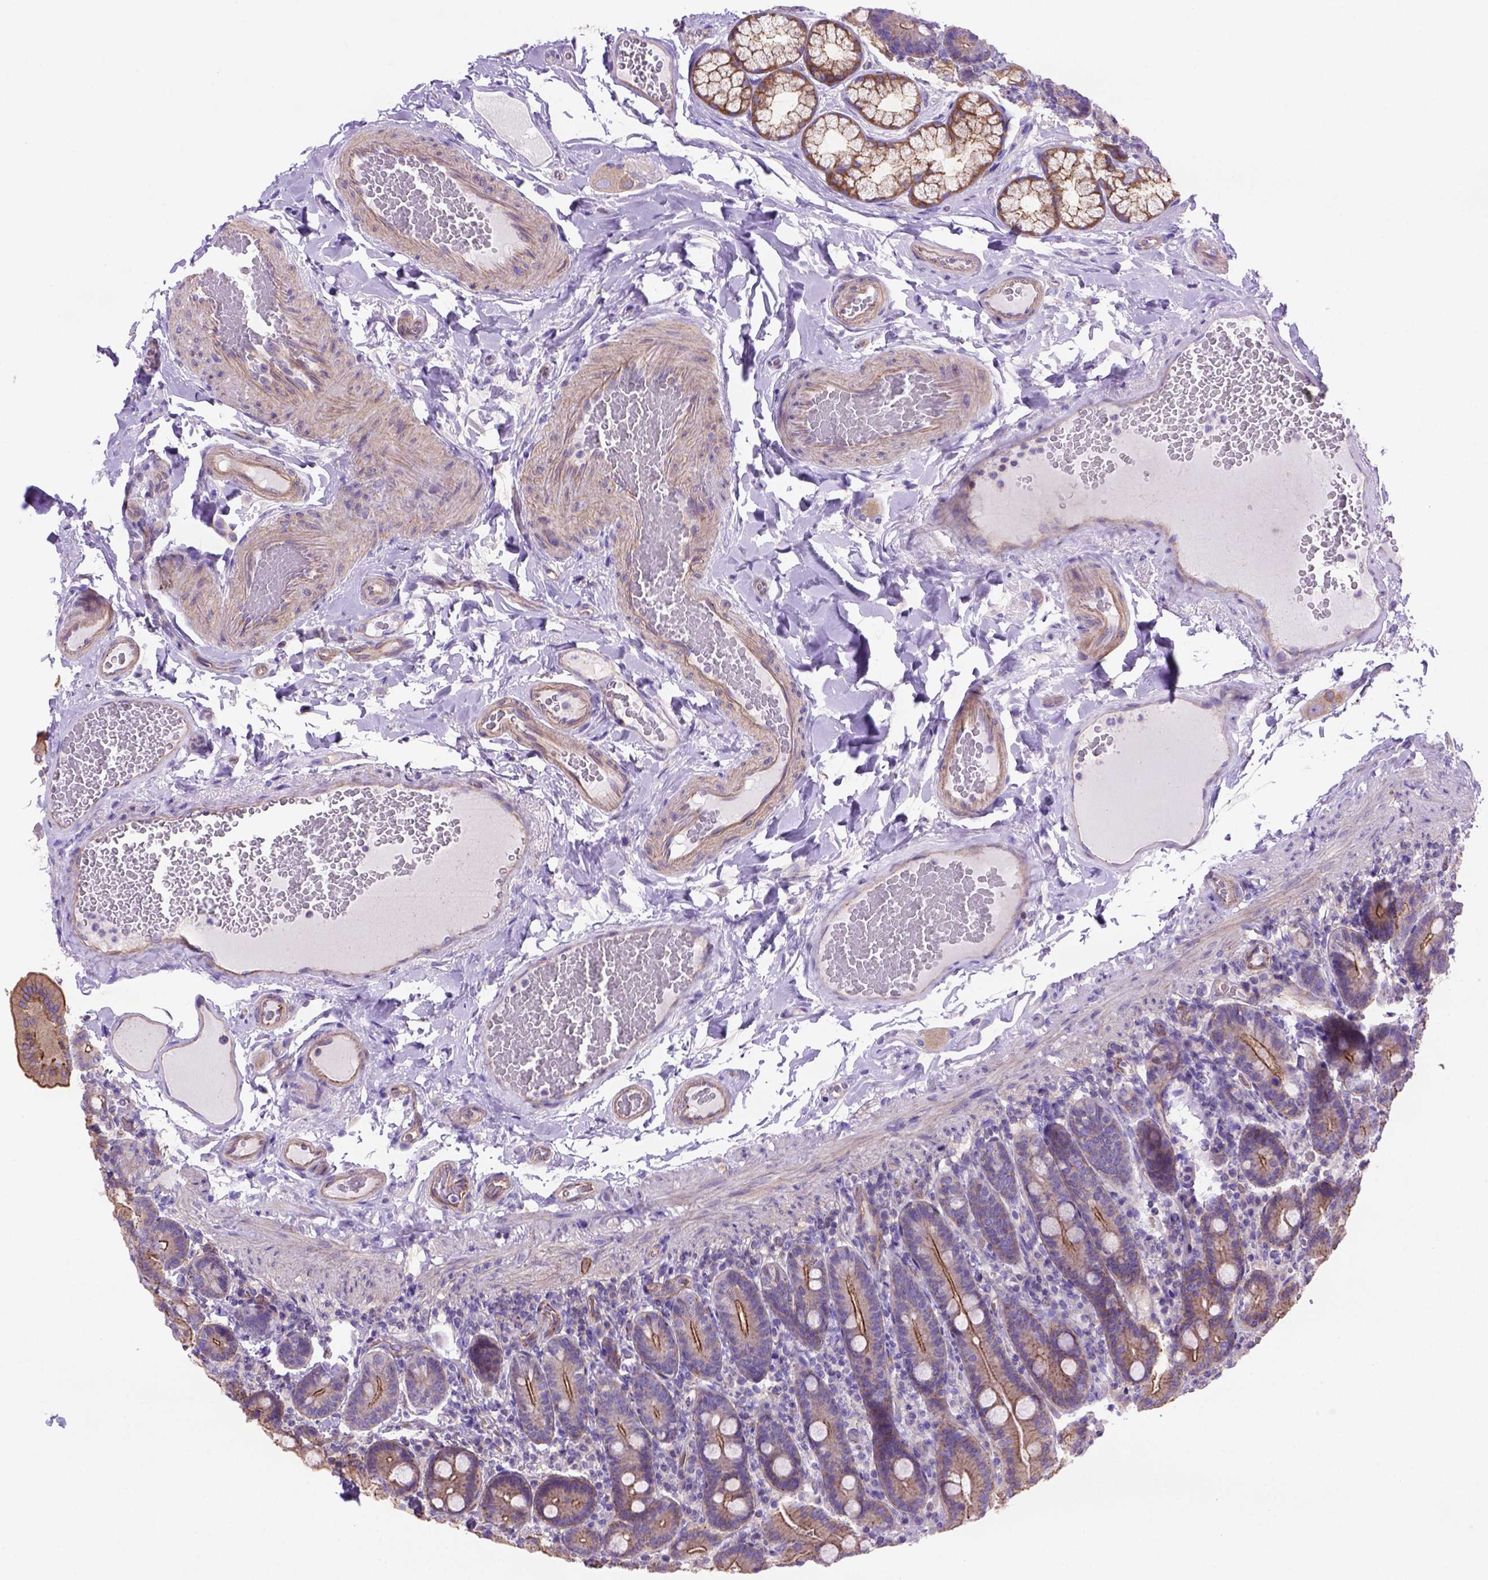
{"staining": {"intensity": "strong", "quantity": ">75%", "location": "cytoplasmic/membranous"}, "tissue": "duodenum", "cell_type": "Glandular cells", "image_type": "normal", "snomed": [{"axis": "morphology", "description": "Normal tissue, NOS"}, {"axis": "topography", "description": "Duodenum"}], "caption": "Immunohistochemical staining of unremarkable duodenum displays strong cytoplasmic/membranous protein expression in approximately >75% of glandular cells. (Stains: DAB (3,3'-diaminobenzidine) in brown, nuclei in blue, Microscopy: brightfield microscopy at high magnification).", "gene": "PEX12", "patient": {"sex": "female", "age": 62}}